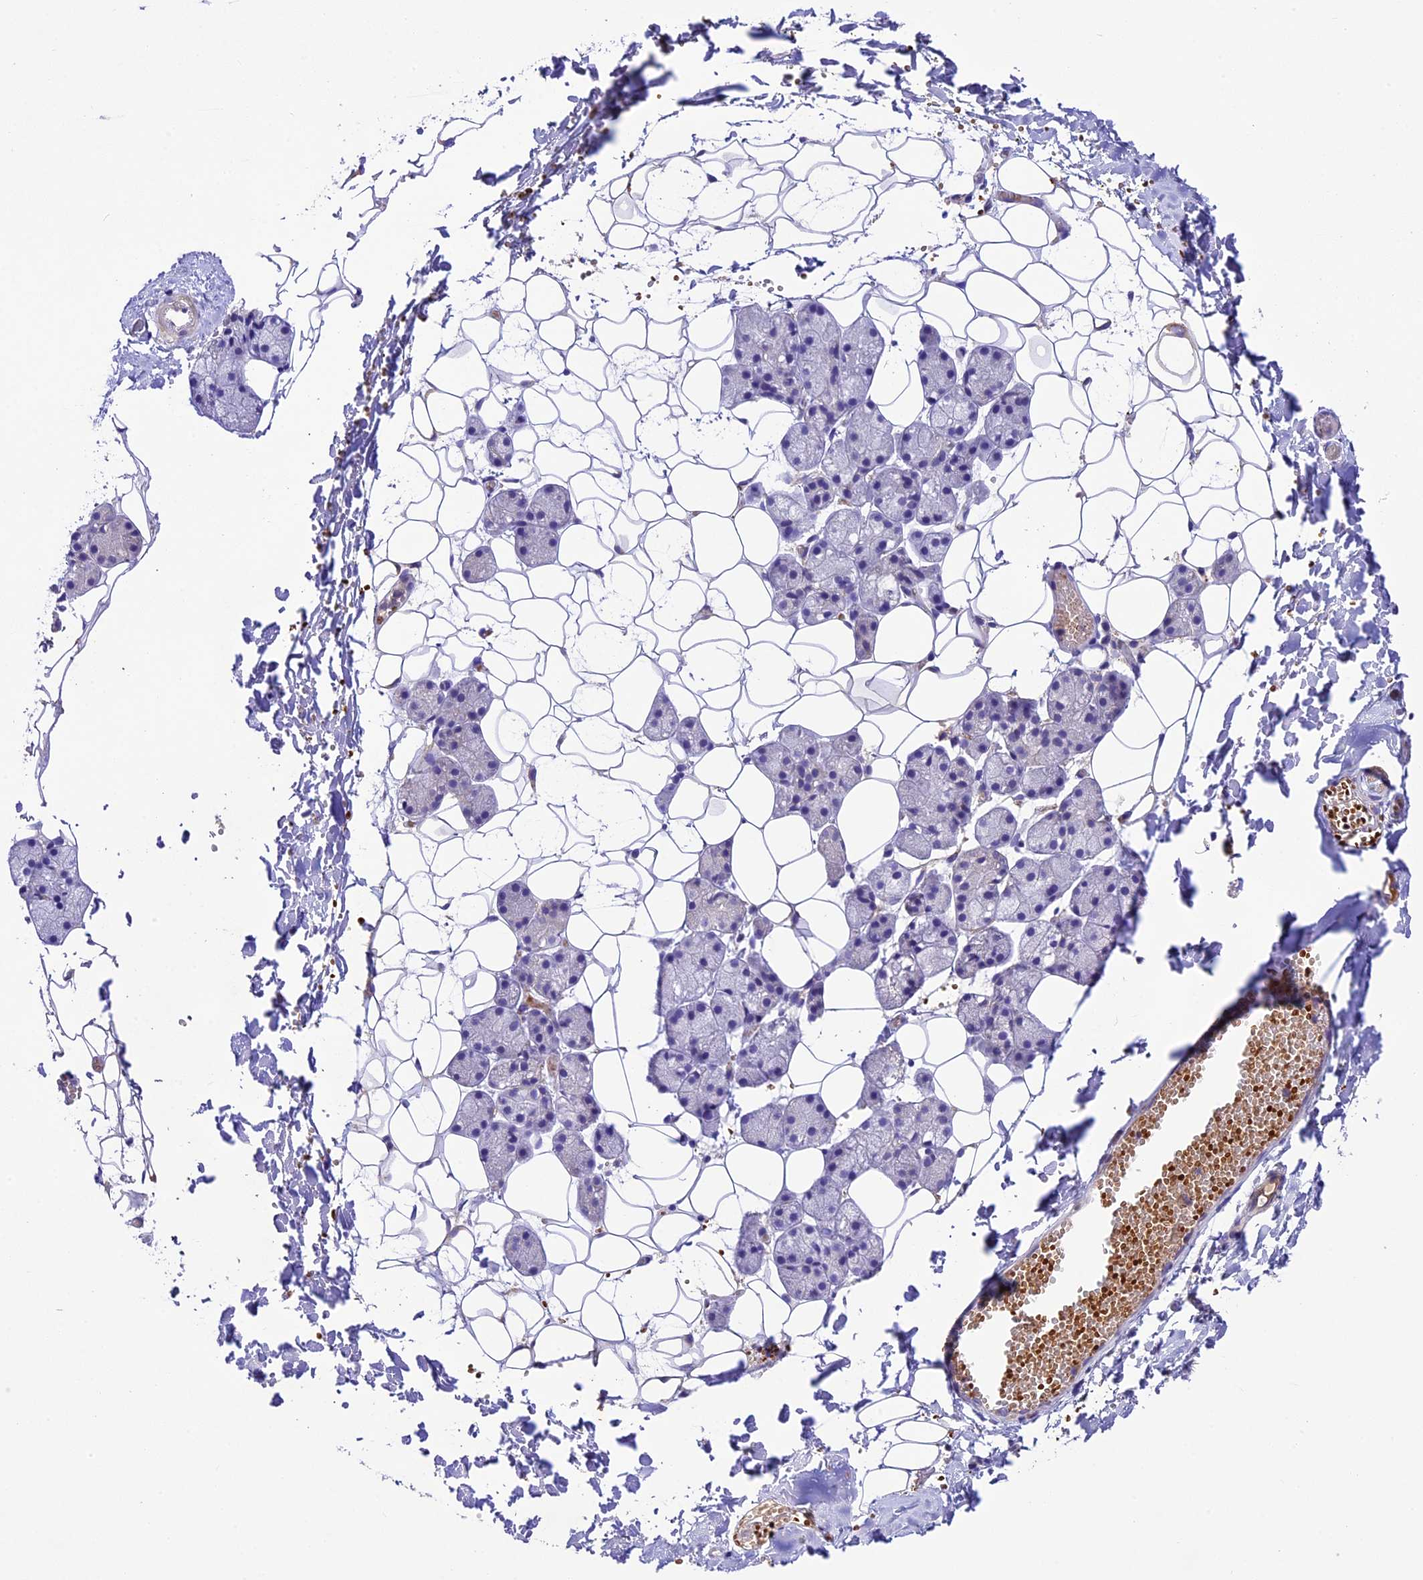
{"staining": {"intensity": "negative", "quantity": "none", "location": "none"}, "tissue": "salivary gland", "cell_type": "Glandular cells", "image_type": "normal", "snomed": [{"axis": "morphology", "description": "Normal tissue, NOS"}, {"axis": "topography", "description": "Salivary gland"}], "caption": "This image is of benign salivary gland stained with IHC to label a protein in brown with the nuclei are counter-stained blue. There is no positivity in glandular cells.", "gene": "CILP2", "patient": {"sex": "female", "age": 33}}